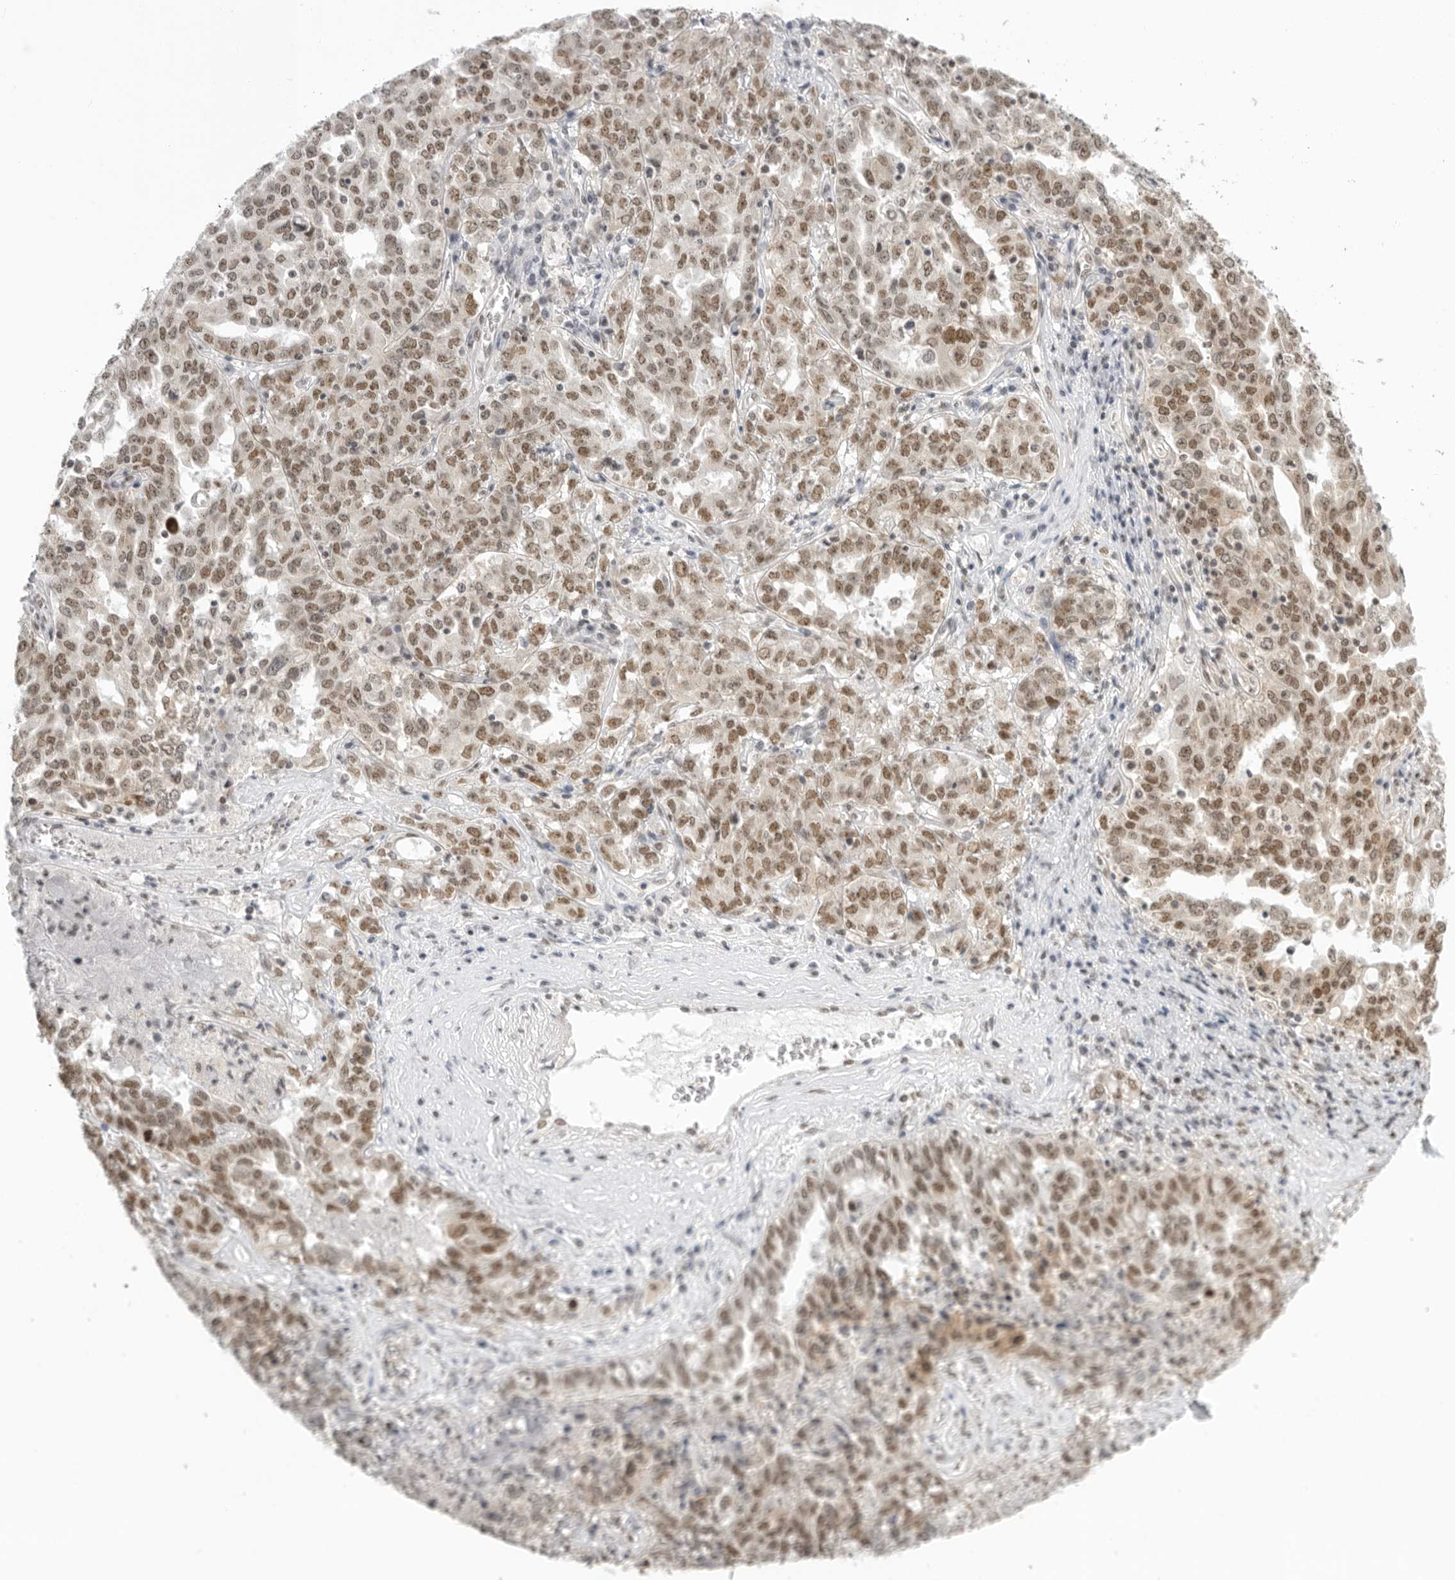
{"staining": {"intensity": "moderate", "quantity": "25%-75%", "location": "nuclear"}, "tissue": "ovarian cancer", "cell_type": "Tumor cells", "image_type": "cancer", "snomed": [{"axis": "morphology", "description": "Carcinoma, endometroid"}, {"axis": "topography", "description": "Ovary"}], "caption": "A high-resolution photomicrograph shows immunohistochemistry staining of ovarian cancer, which reveals moderate nuclear staining in about 25%-75% of tumor cells.", "gene": "RPA2", "patient": {"sex": "female", "age": 62}}